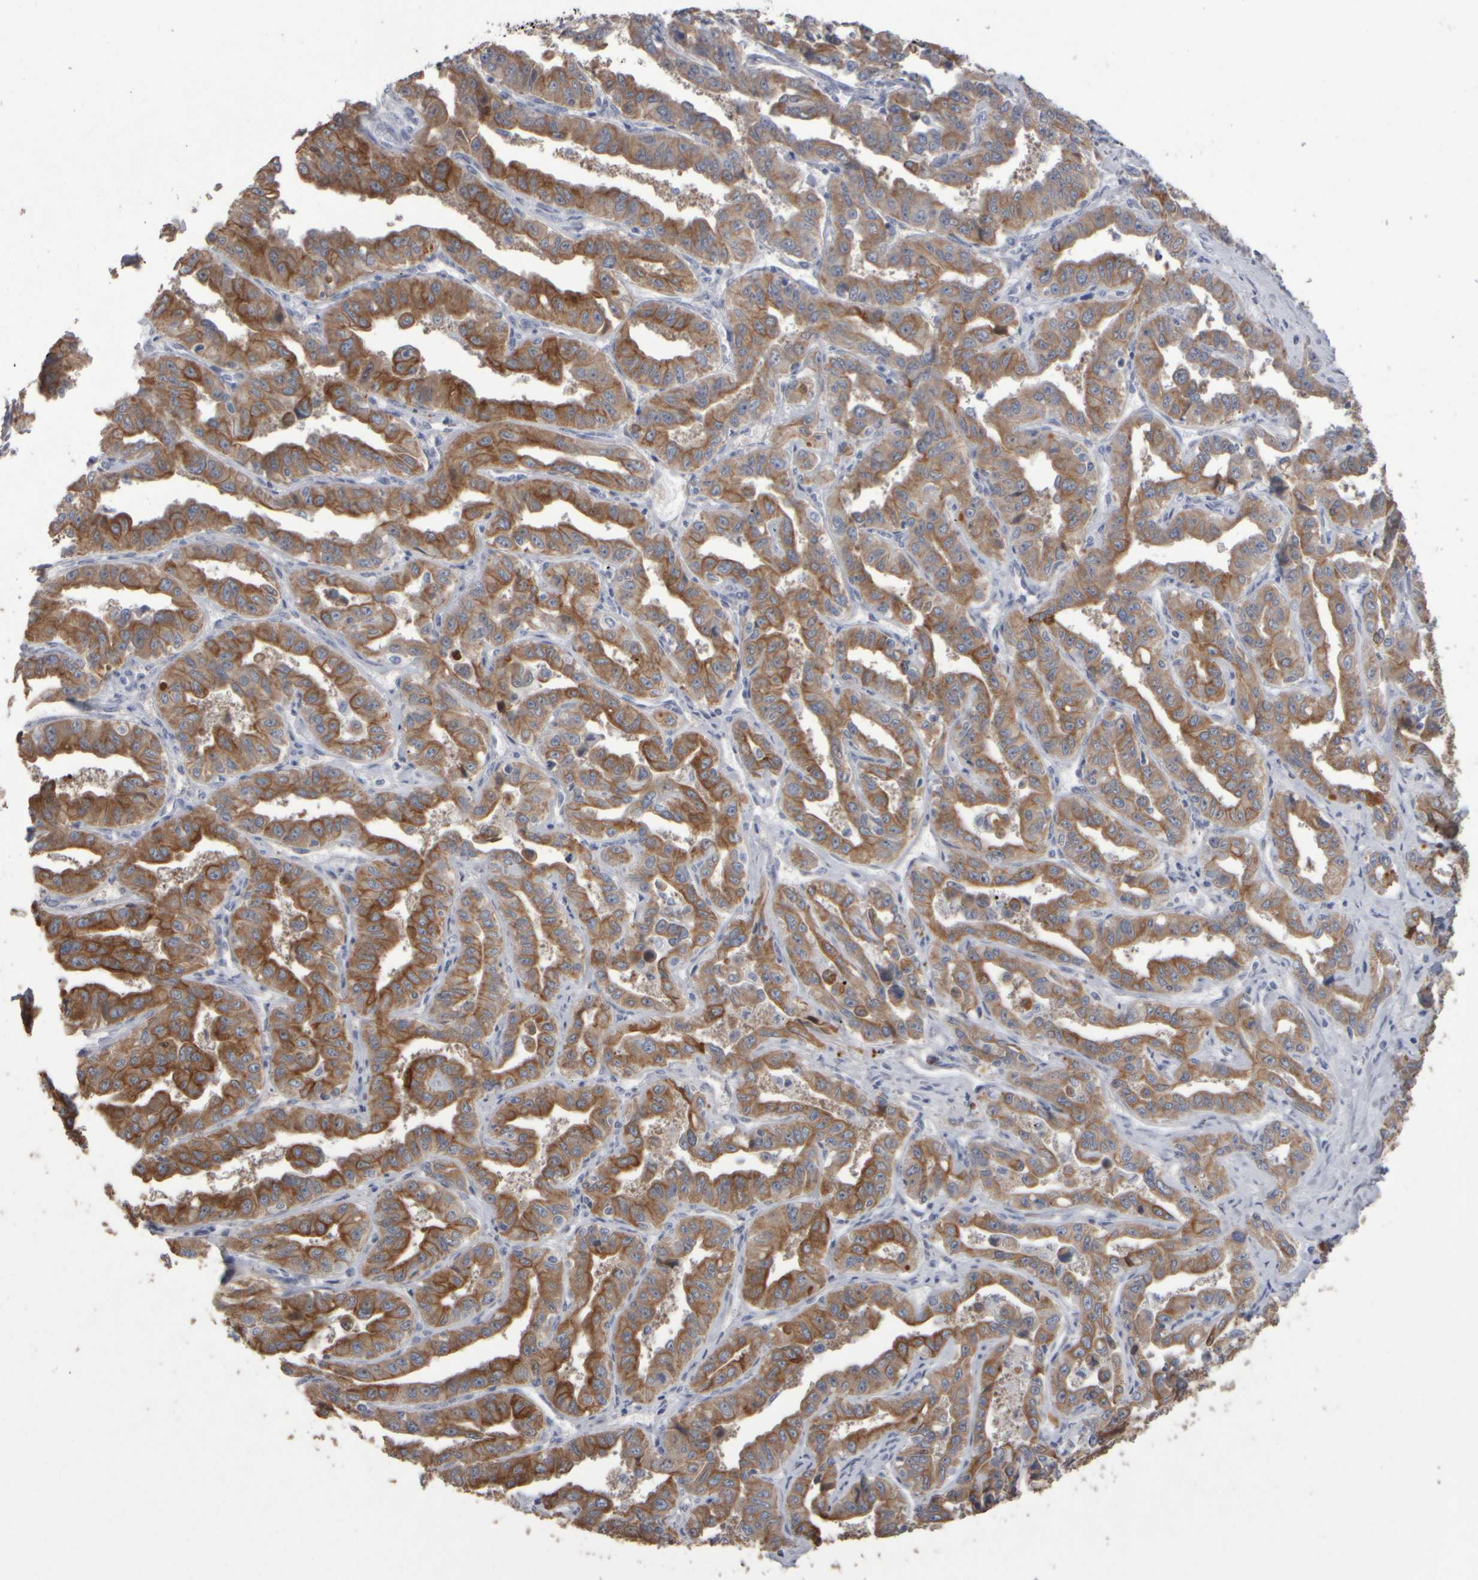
{"staining": {"intensity": "moderate", "quantity": ">75%", "location": "cytoplasmic/membranous"}, "tissue": "liver cancer", "cell_type": "Tumor cells", "image_type": "cancer", "snomed": [{"axis": "morphology", "description": "Cholangiocarcinoma"}, {"axis": "topography", "description": "Liver"}], "caption": "Protein expression analysis of liver cholangiocarcinoma shows moderate cytoplasmic/membranous staining in about >75% of tumor cells.", "gene": "EPHX2", "patient": {"sex": "male", "age": 59}}